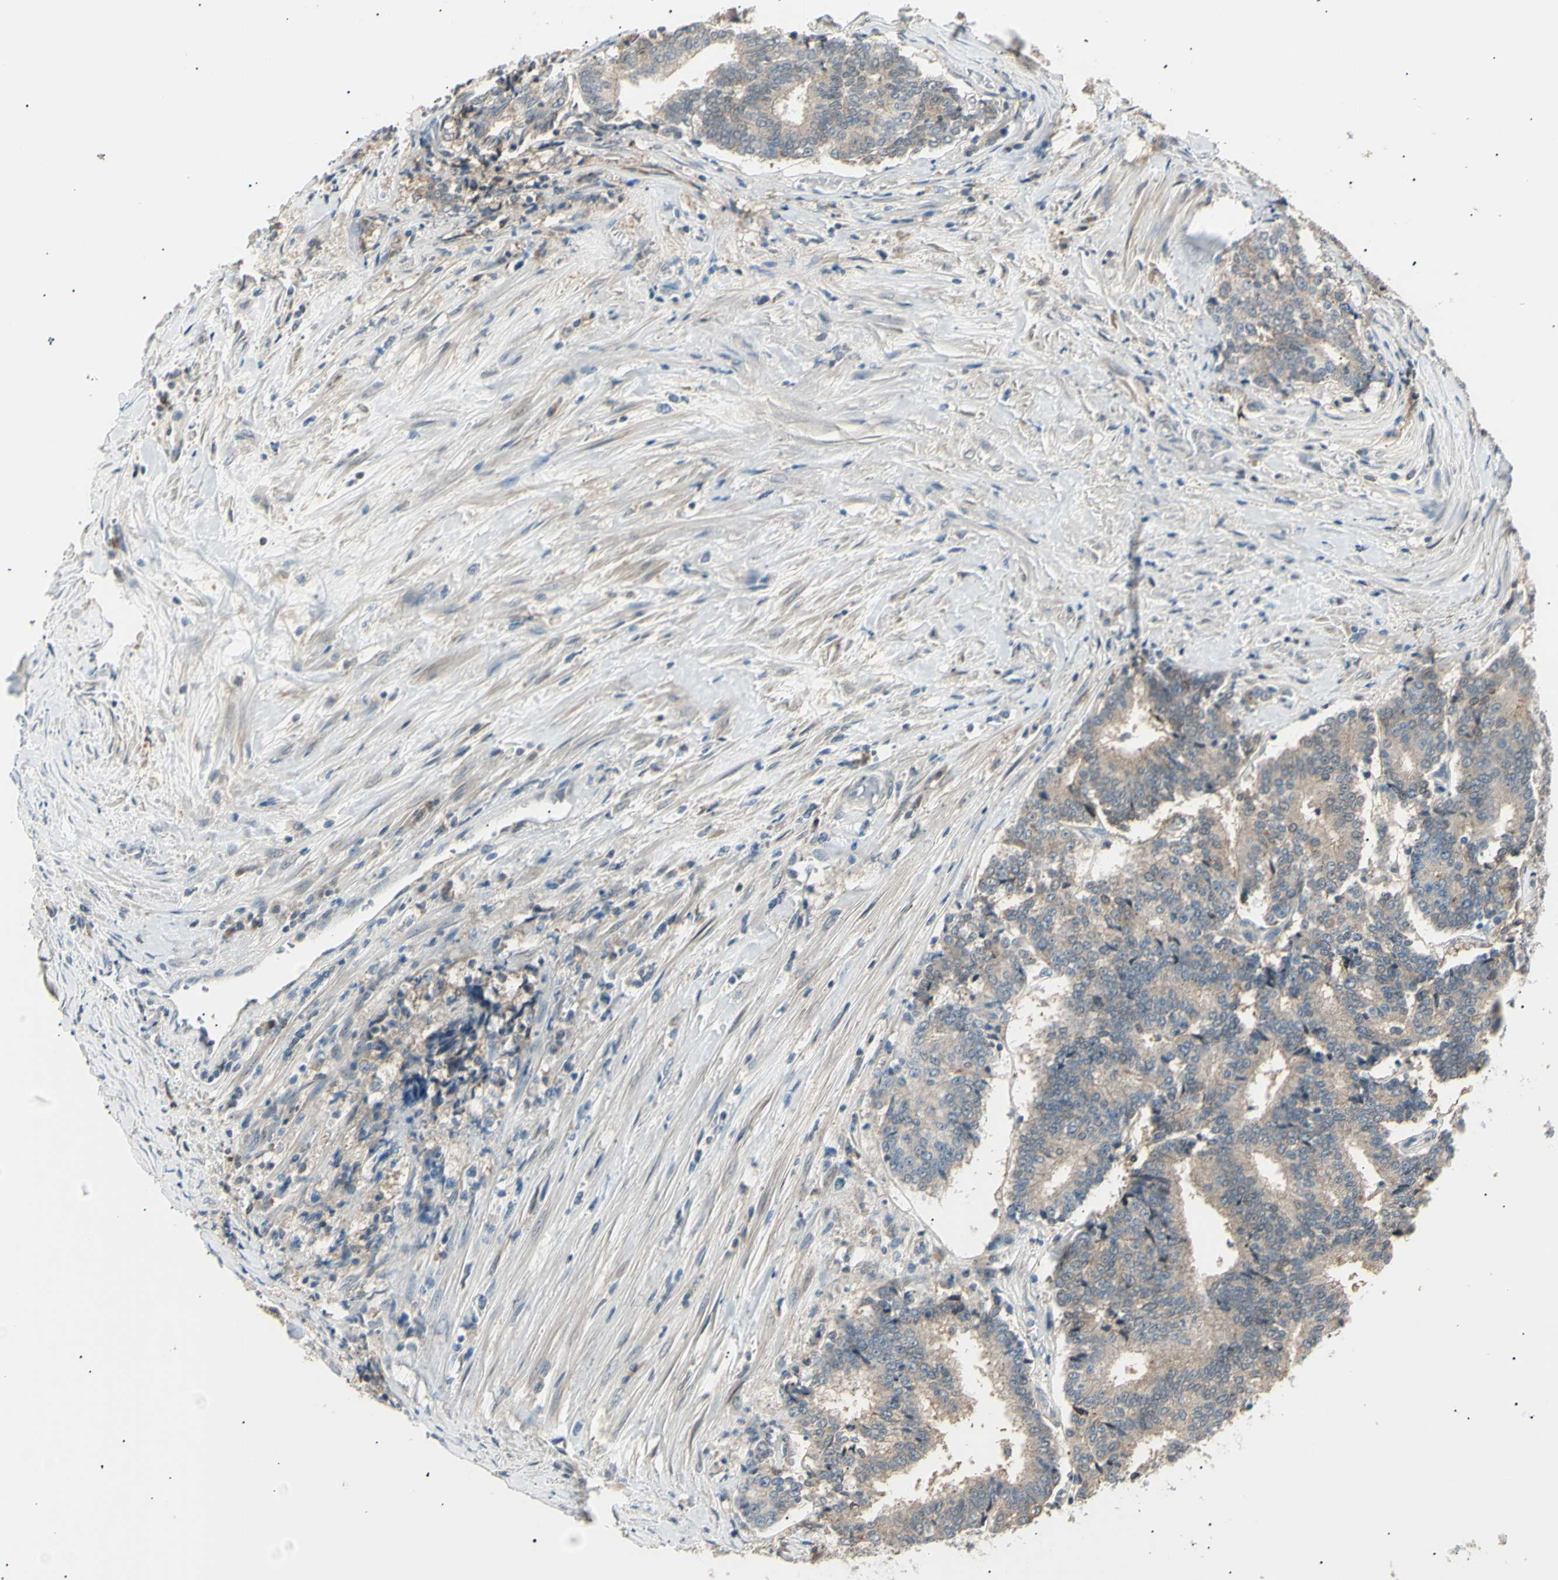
{"staining": {"intensity": "weak", "quantity": ">75%", "location": "cytoplasmic/membranous"}, "tissue": "prostate cancer", "cell_type": "Tumor cells", "image_type": "cancer", "snomed": [{"axis": "morphology", "description": "Normal tissue, NOS"}, {"axis": "morphology", "description": "Adenocarcinoma, High grade"}, {"axis": "topography", "description": "Prostate"}, {"axis": "topography", "description": "Seminal veicle"}], "caption": "Weak cytoplasmic/membranous staining is seen in about >75% of tumor cells in prostate cancer.", "gene": "LHPP", "patient": {"sex": "male", "age": 55}}